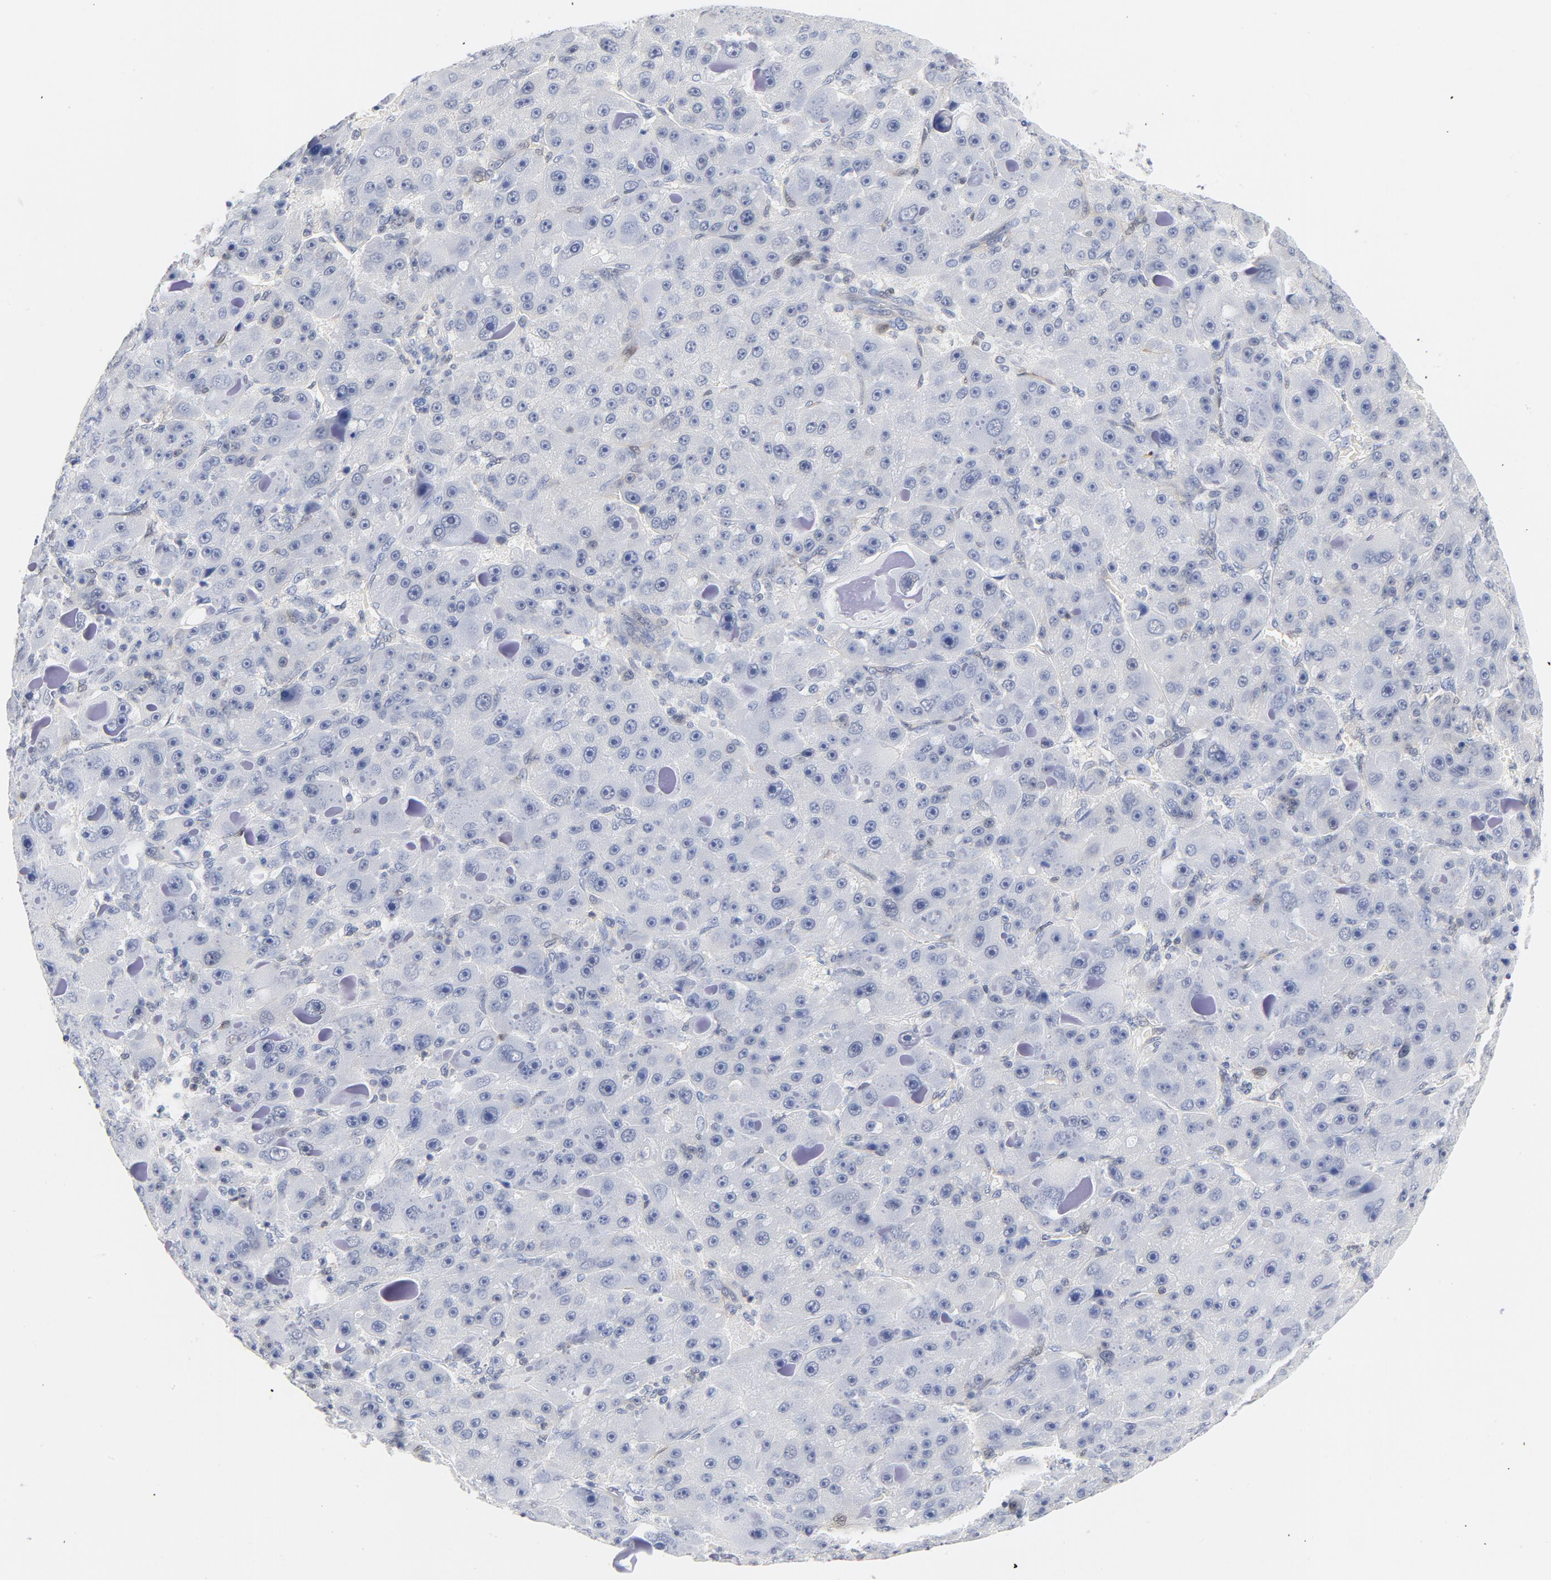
{"staining": {"intensity": "negative", "quantity": "none", "location": "none"}, "tissue": "liver cancer", "cell_type": "Tumor cells", "image_type": "cancer", "snomed": [{"axis": "morphology", "description": "Carcinoma, Hepatocellular, NOS"}, {"axis": "topography", "description": "Liver"}], "caption": "The IHC micrograph has no significant expression in tumor cells of hepatocellular carcinoma (liver) tissue. (DAB immunohistochemistry with hematoxylin counter stain).", "gene": "CDKN1B", "patient": {"sex": "male", "age": 76}}